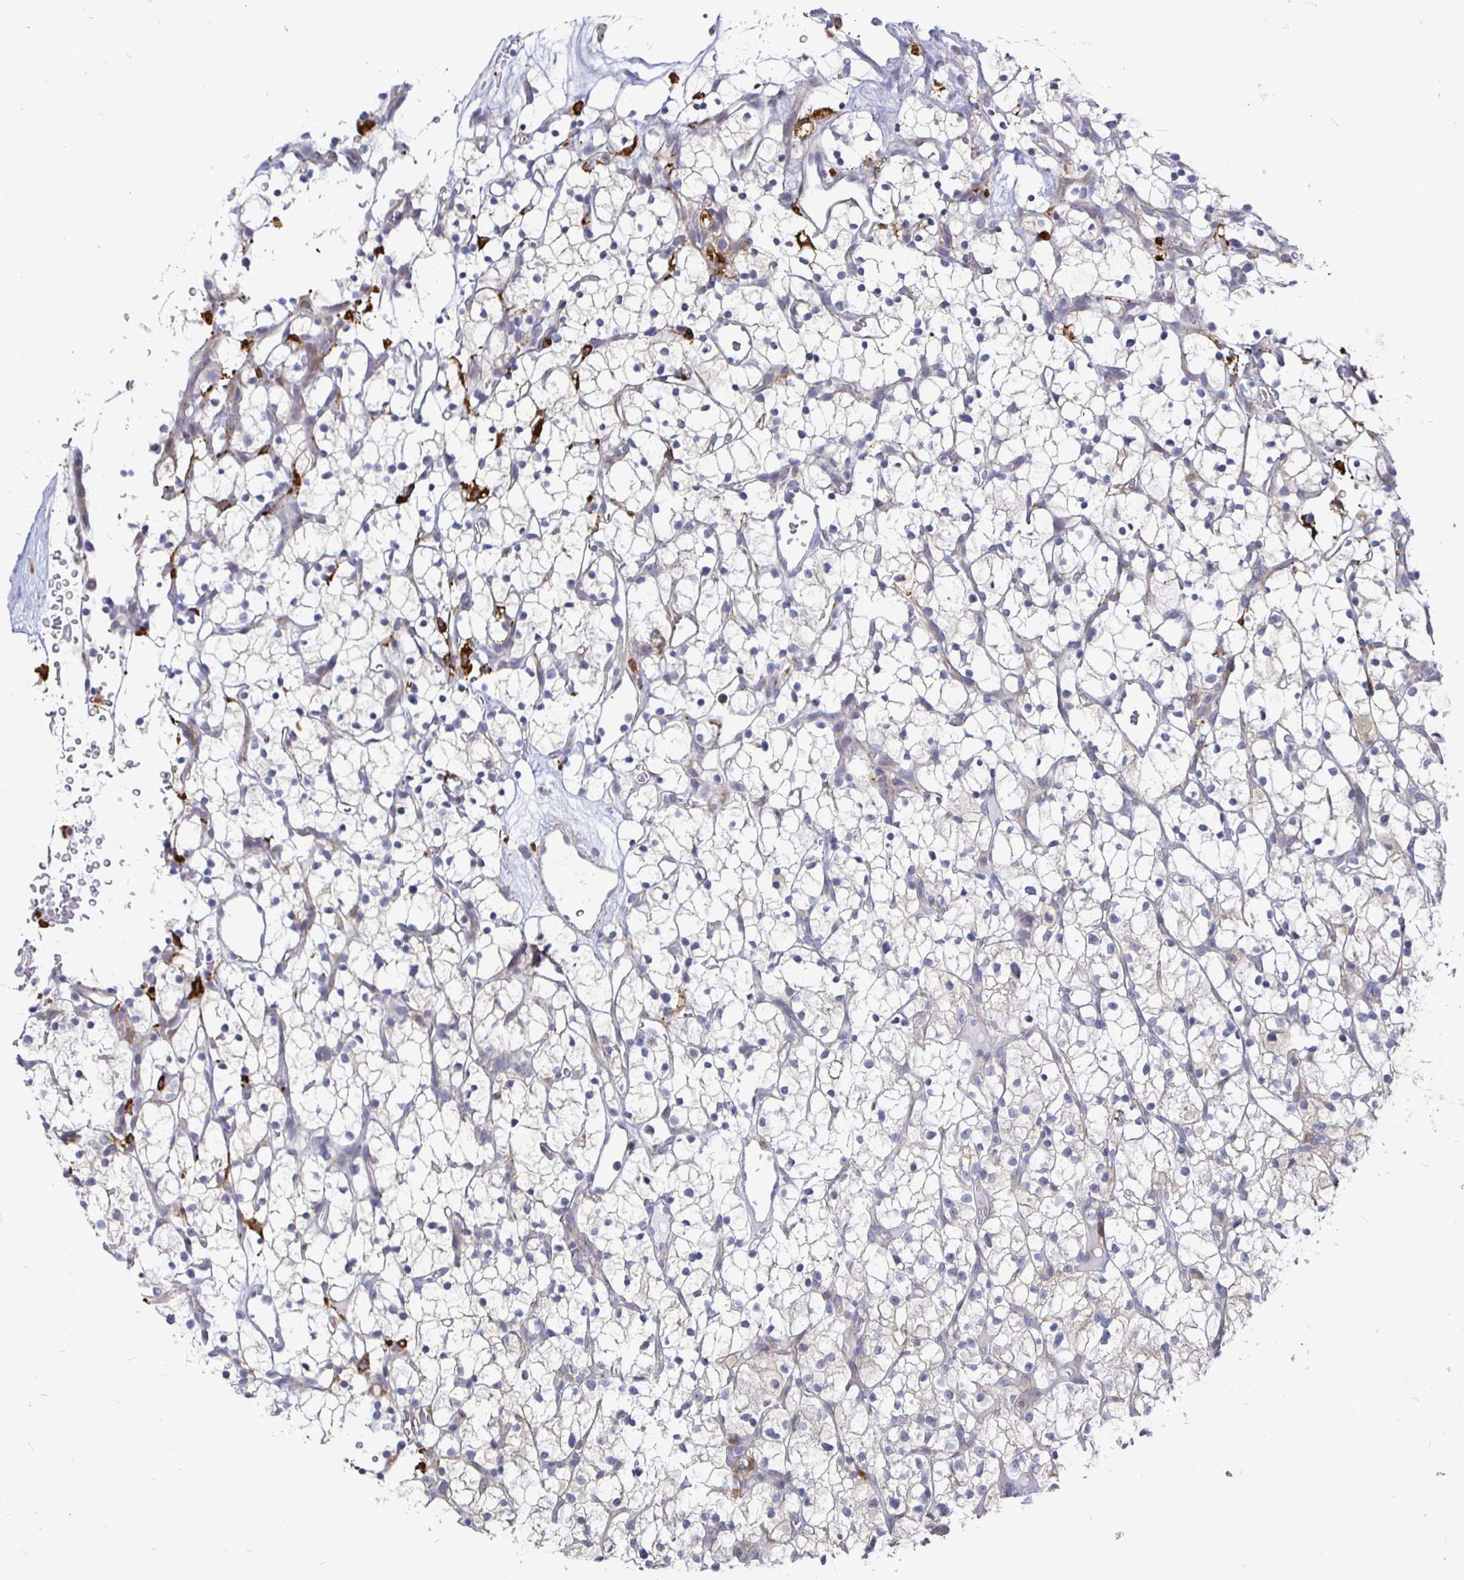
{"staining": {"intensity": "negative", "quantity": "none", "location": "none"}, "tissue": "renal cancer", "cell_type": "Tumor cells", "image_type": "cancer", "snomed": [{"axis": "morphology", "description": "Adenocarcinoma, NOS"}, {"axis": "topography", "description": "Kidney"}], "caption": "Tumor cells show no significant protein staining in adenocarcinoma (renal).", "gene": "CCDC85A", "patient": {"sex": "female", "age": 64}}